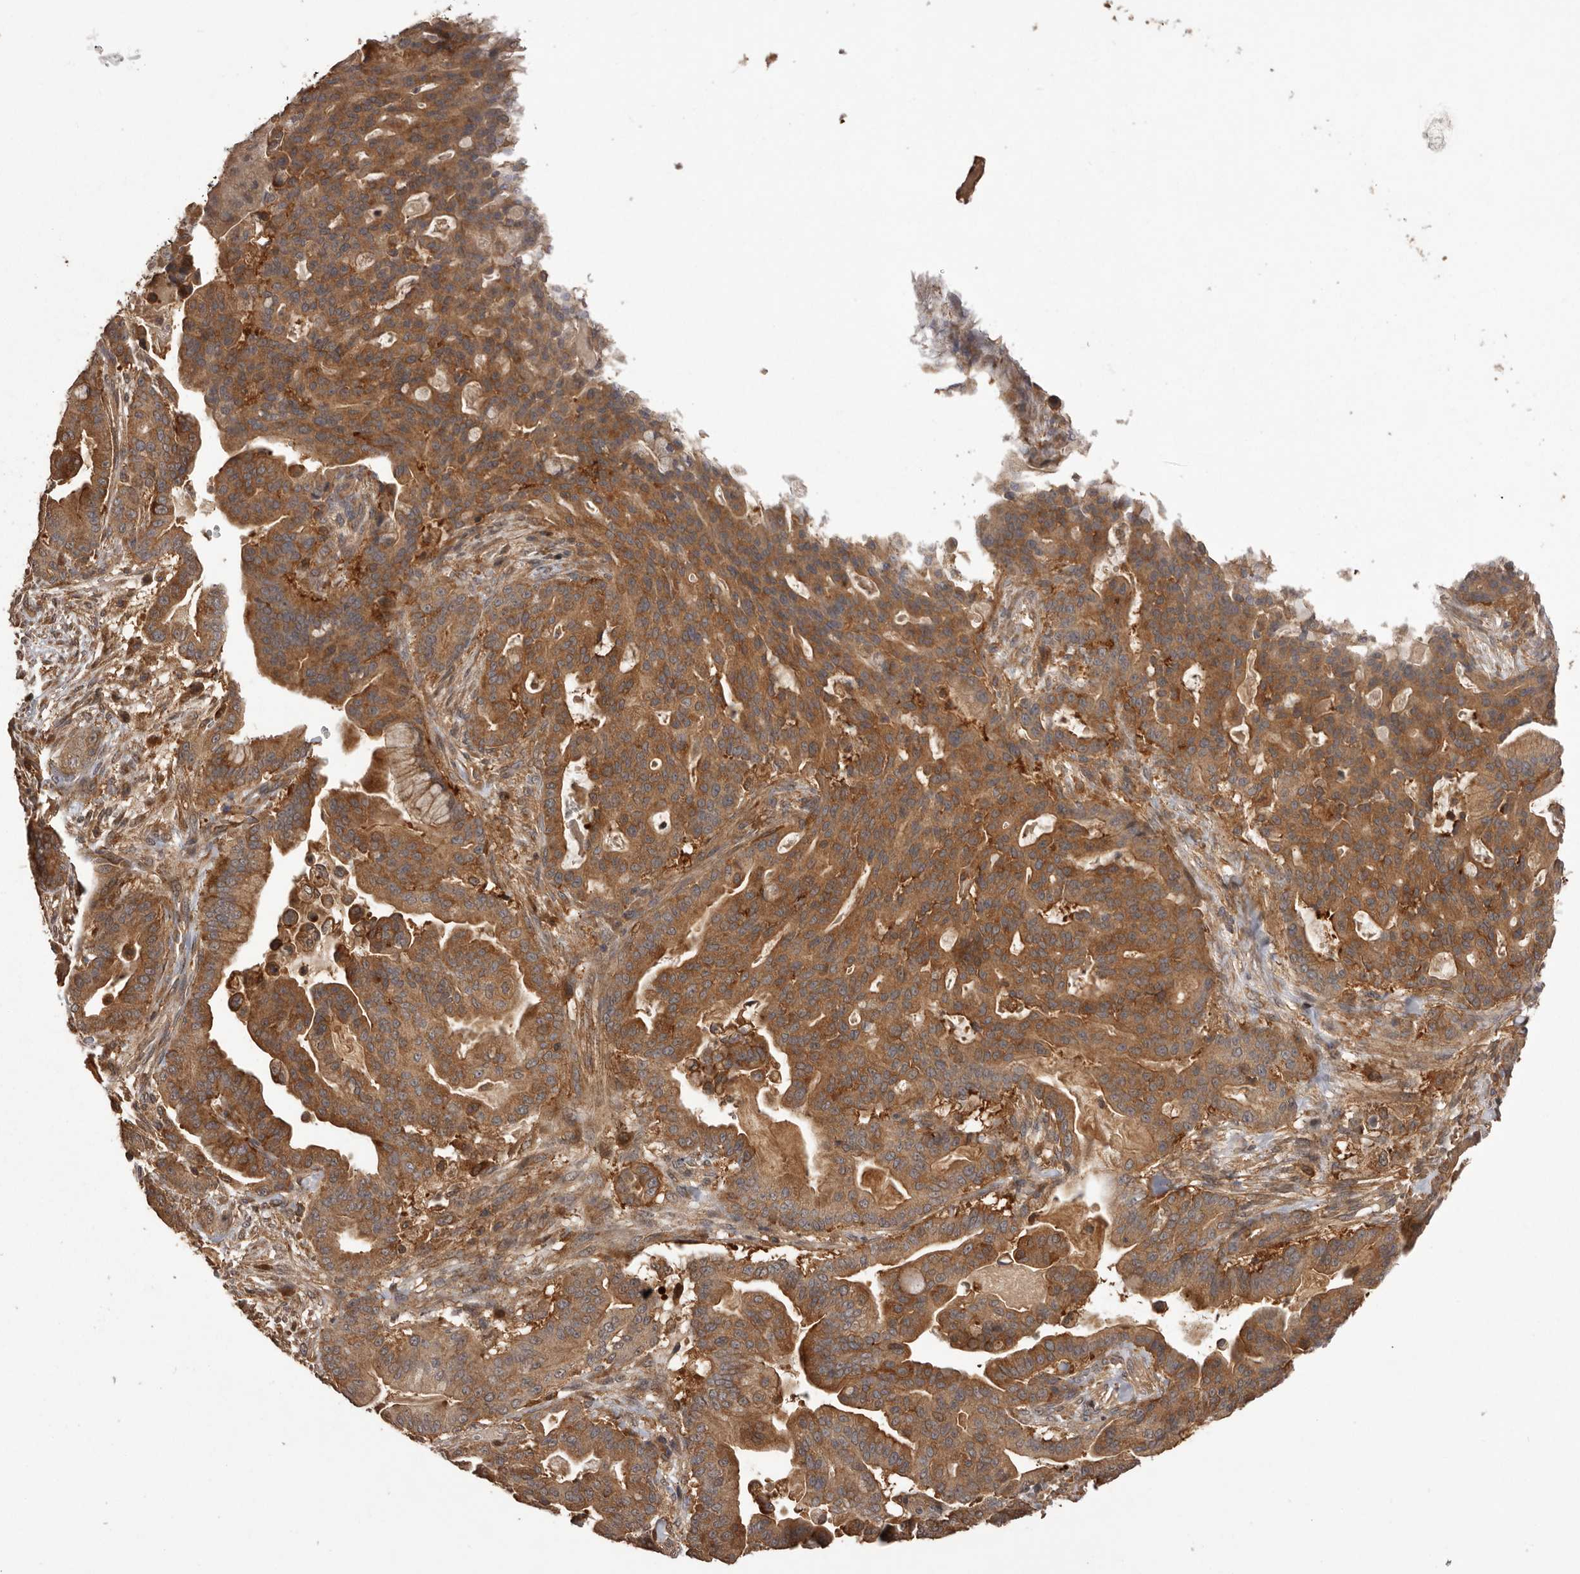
{"staining": {"intensity": "moderate", "quantity": ">75%", "location": "cytoplasmic/membranous"}, "tissue": "pancreatic cancer", "cell_type": "Tumor cells", "image_type": "cancer", "snomed": [{"axis": "morphology", "description": "Adenocarcinoma, NOS"}, {"axis": "topography", "description": "Pancreas"}], "caption": "Protein staining of pancreatic adenocarcinoma tissue exhibits moderate cytoplasmic/membranous expression in approximately >75% of tumor cells.", "gene": "SLC22A3", "patient": {"sex": "male", "age": 63}}